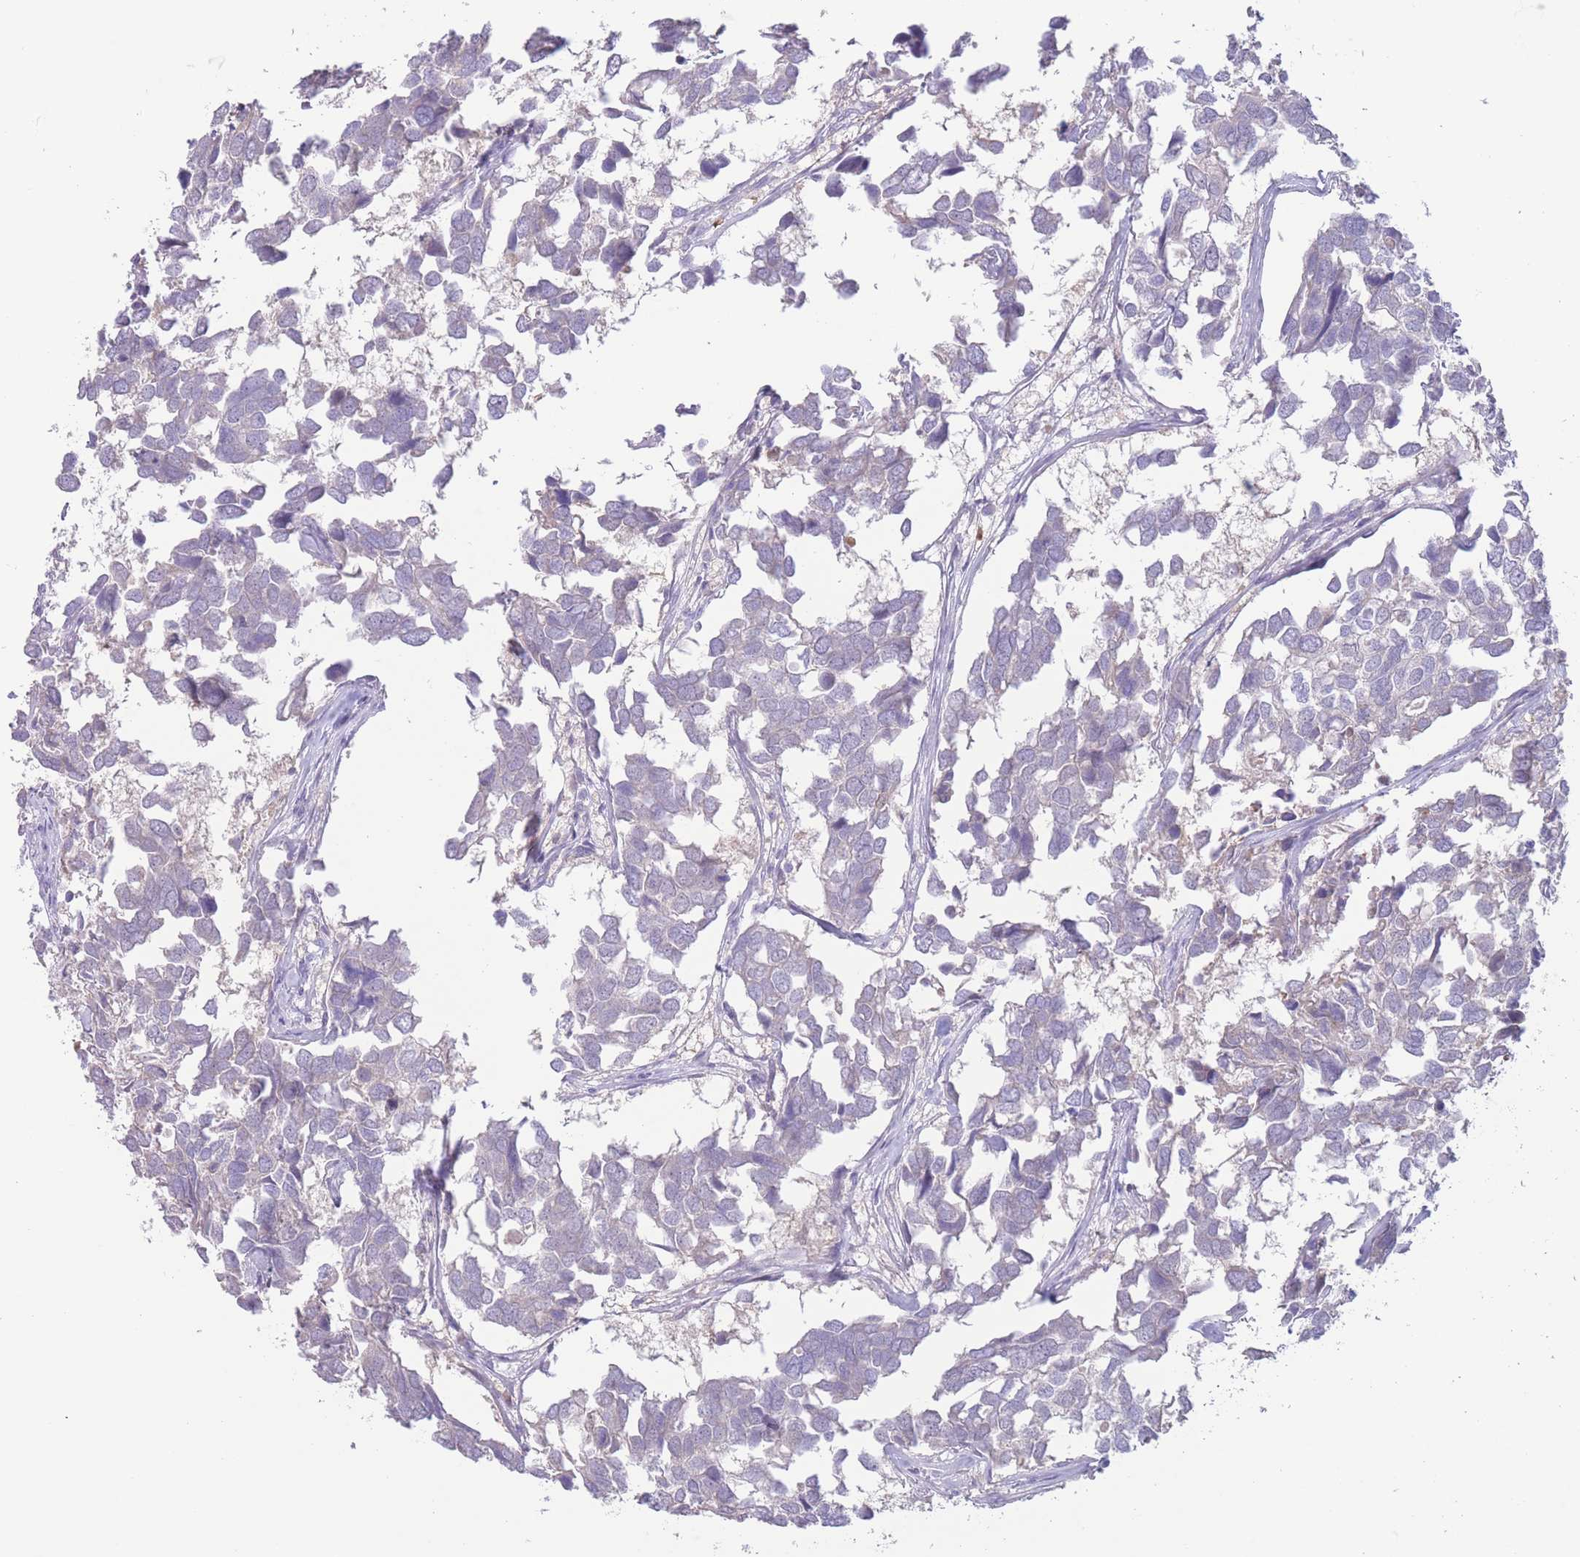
{"staining": {"intensity": "negative", "quantity": "none", "location": "none"}, "tissue": "breast cancer", "cell_type": "Tumor cells", "image_type": "cancer", "snomed": [{"axis": "morphology", "description": "Duct carcinoma"}, {"axis": "topography", "description": "Breast"}], "caption": "DAB (3,3'-diaminobenzidine) immunohistochemical staining of breast cancer displays no significant staining in tumor cells.", "gene": "FAH", "patient": {"sex": "female", "age": 83}}